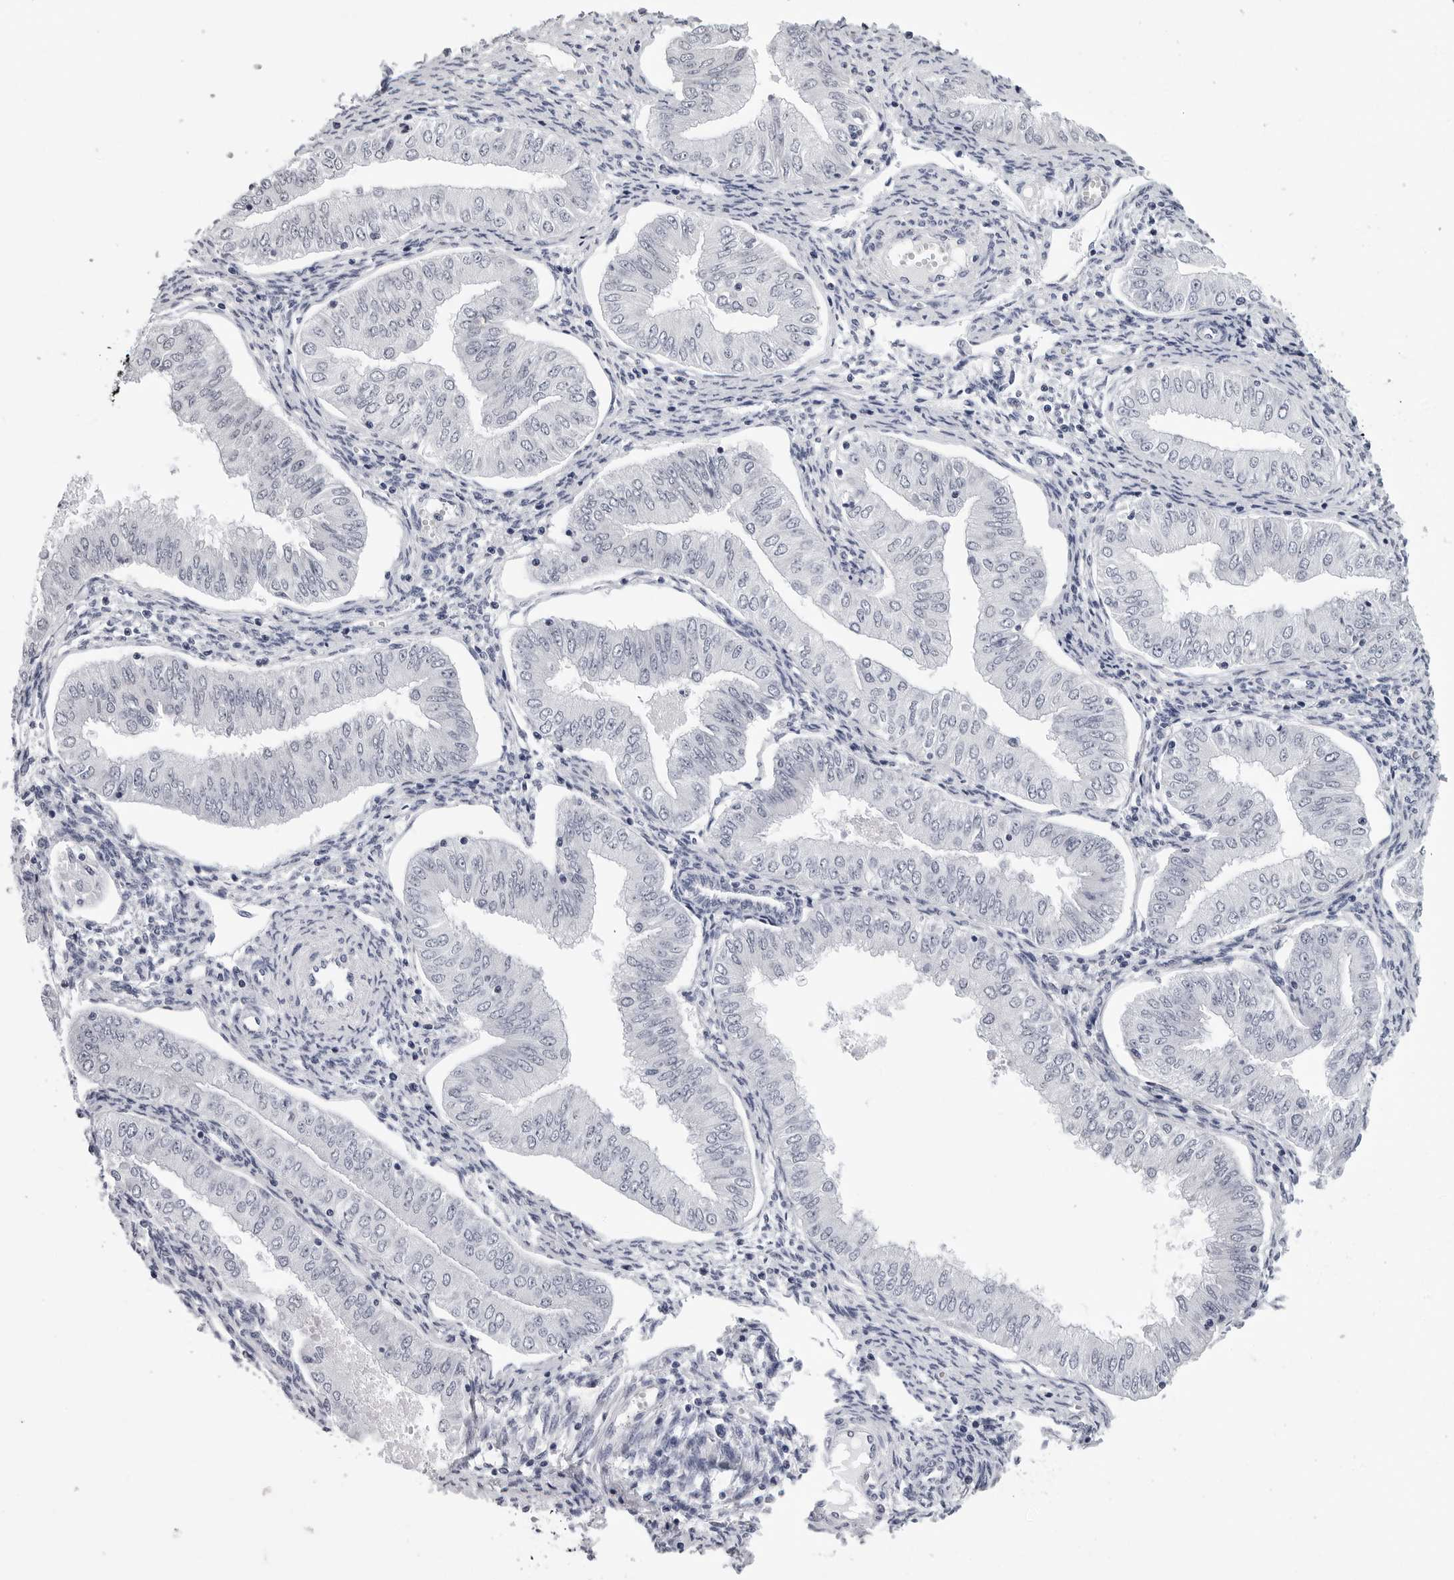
{"staining": {"intensity": "negative", "quantity": "none", "location": "none"}, "tissue": "endometrial cancer", "cell_type": "Tumor cells", "image_type": "cancer", "snomed": [{"axis": "morphology", "description": "Normal tissue, NOS"}, {"axis": "morphology", "description": "Adenocarcinoma, NOS"}, {"axis": "topography", "description": "Endometrium"}], "caption": "Tumor cells show no significant protein expression in endometrial cancer. (IHC, brightfield microscopy, high magnification).", "gene": "GNL2", "patient": {"sex": "female", "age": 53}}